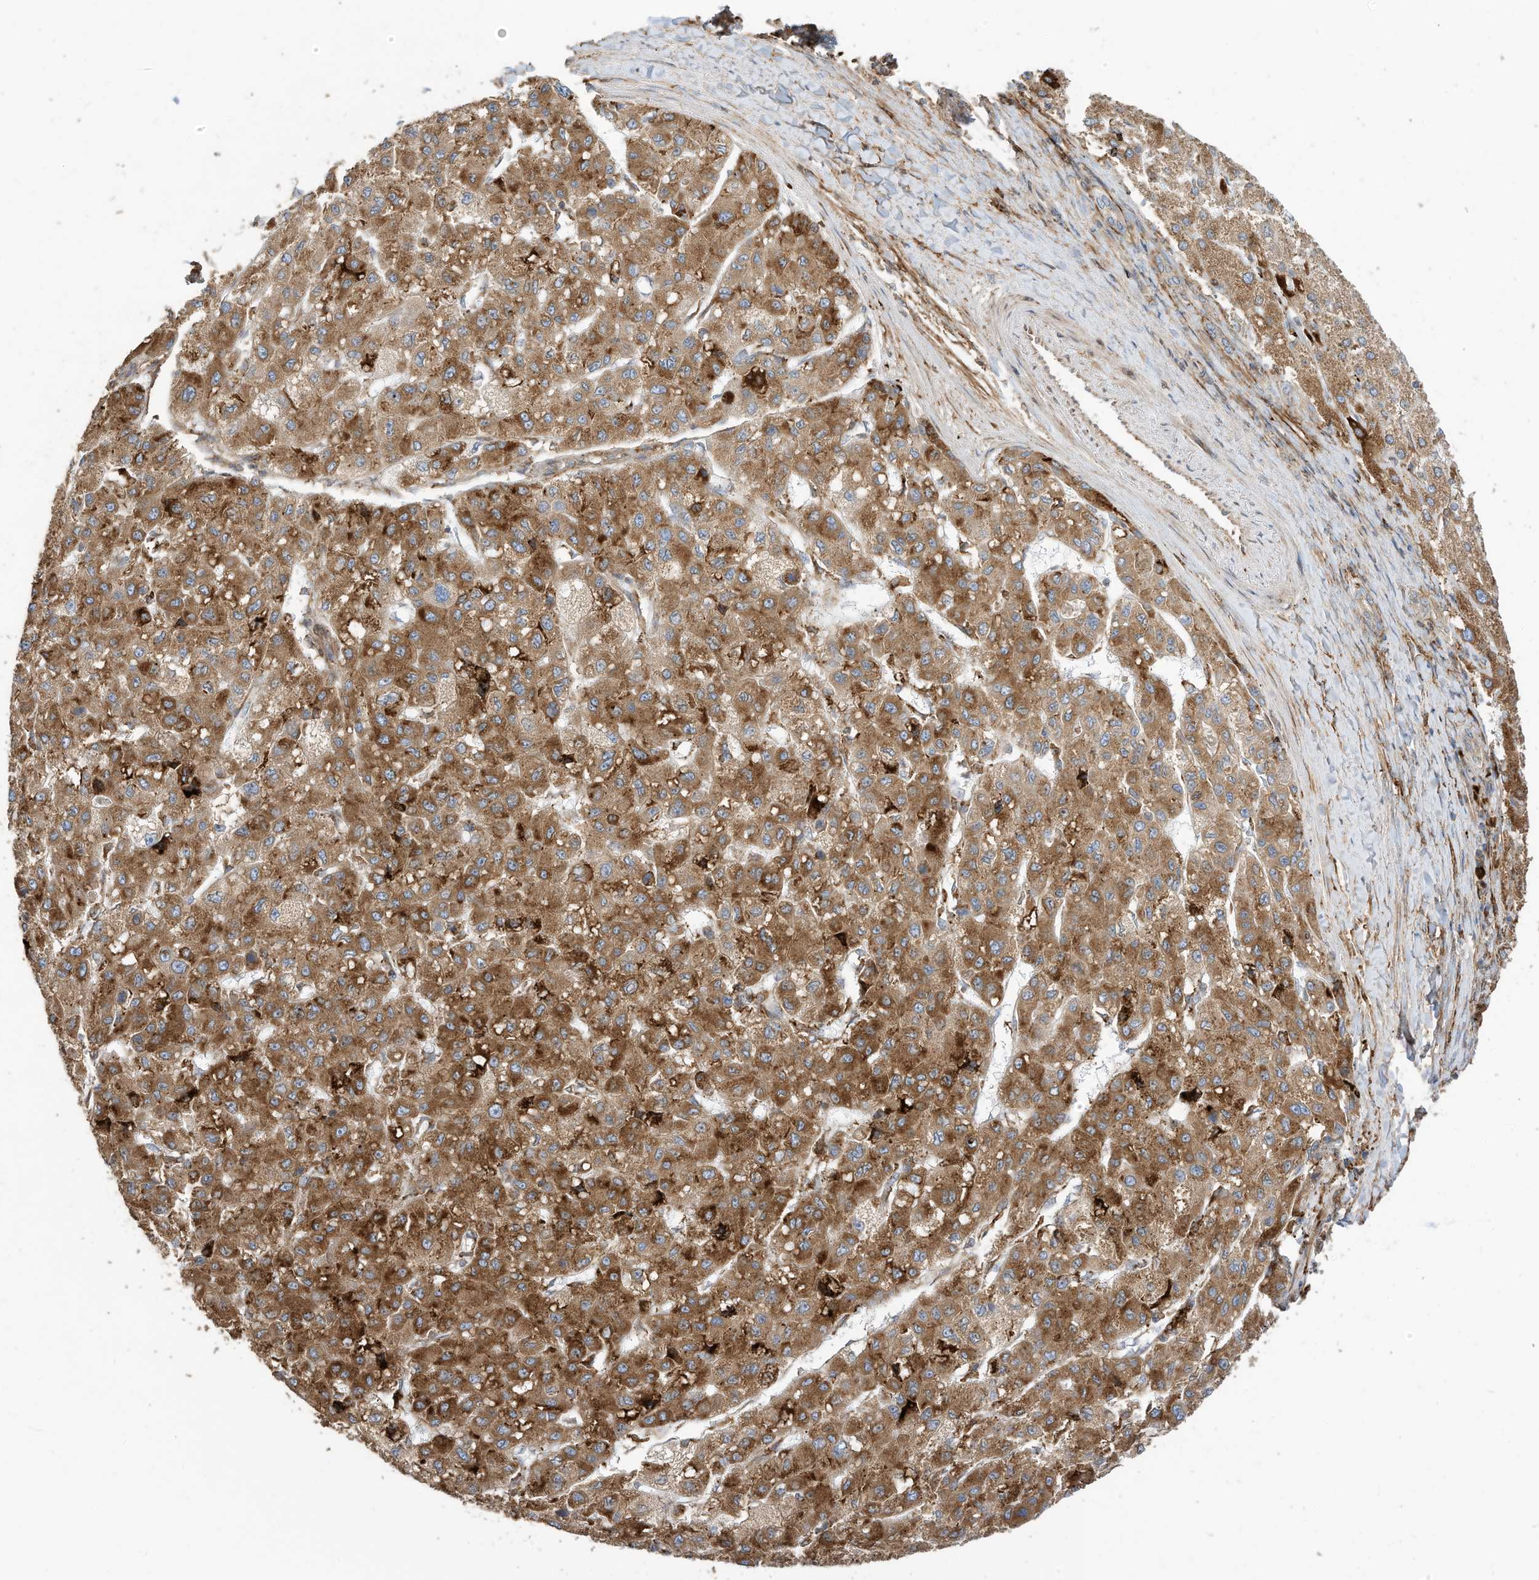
{"staining": {"intensity": "strong", "quantity": ">75%", "location": "cytoplasmic/membranous"}, "tissue": "liver cancer", "cell_type": "Tumor cells", "image_type": "cancer", "snomed": [{"axis": "morphology", "description": "Carcinoma, Hepatocellular, NOS"}, {"axis": "topography", "description": "Liver"}], "caption": "Liver cancer (hepatocellular carcinoma) stained with a protein marker exhibits strong staining in tumor cells.", "gene": "TRNAU1AP", "patient": {"sex": "male", "age": 80}}